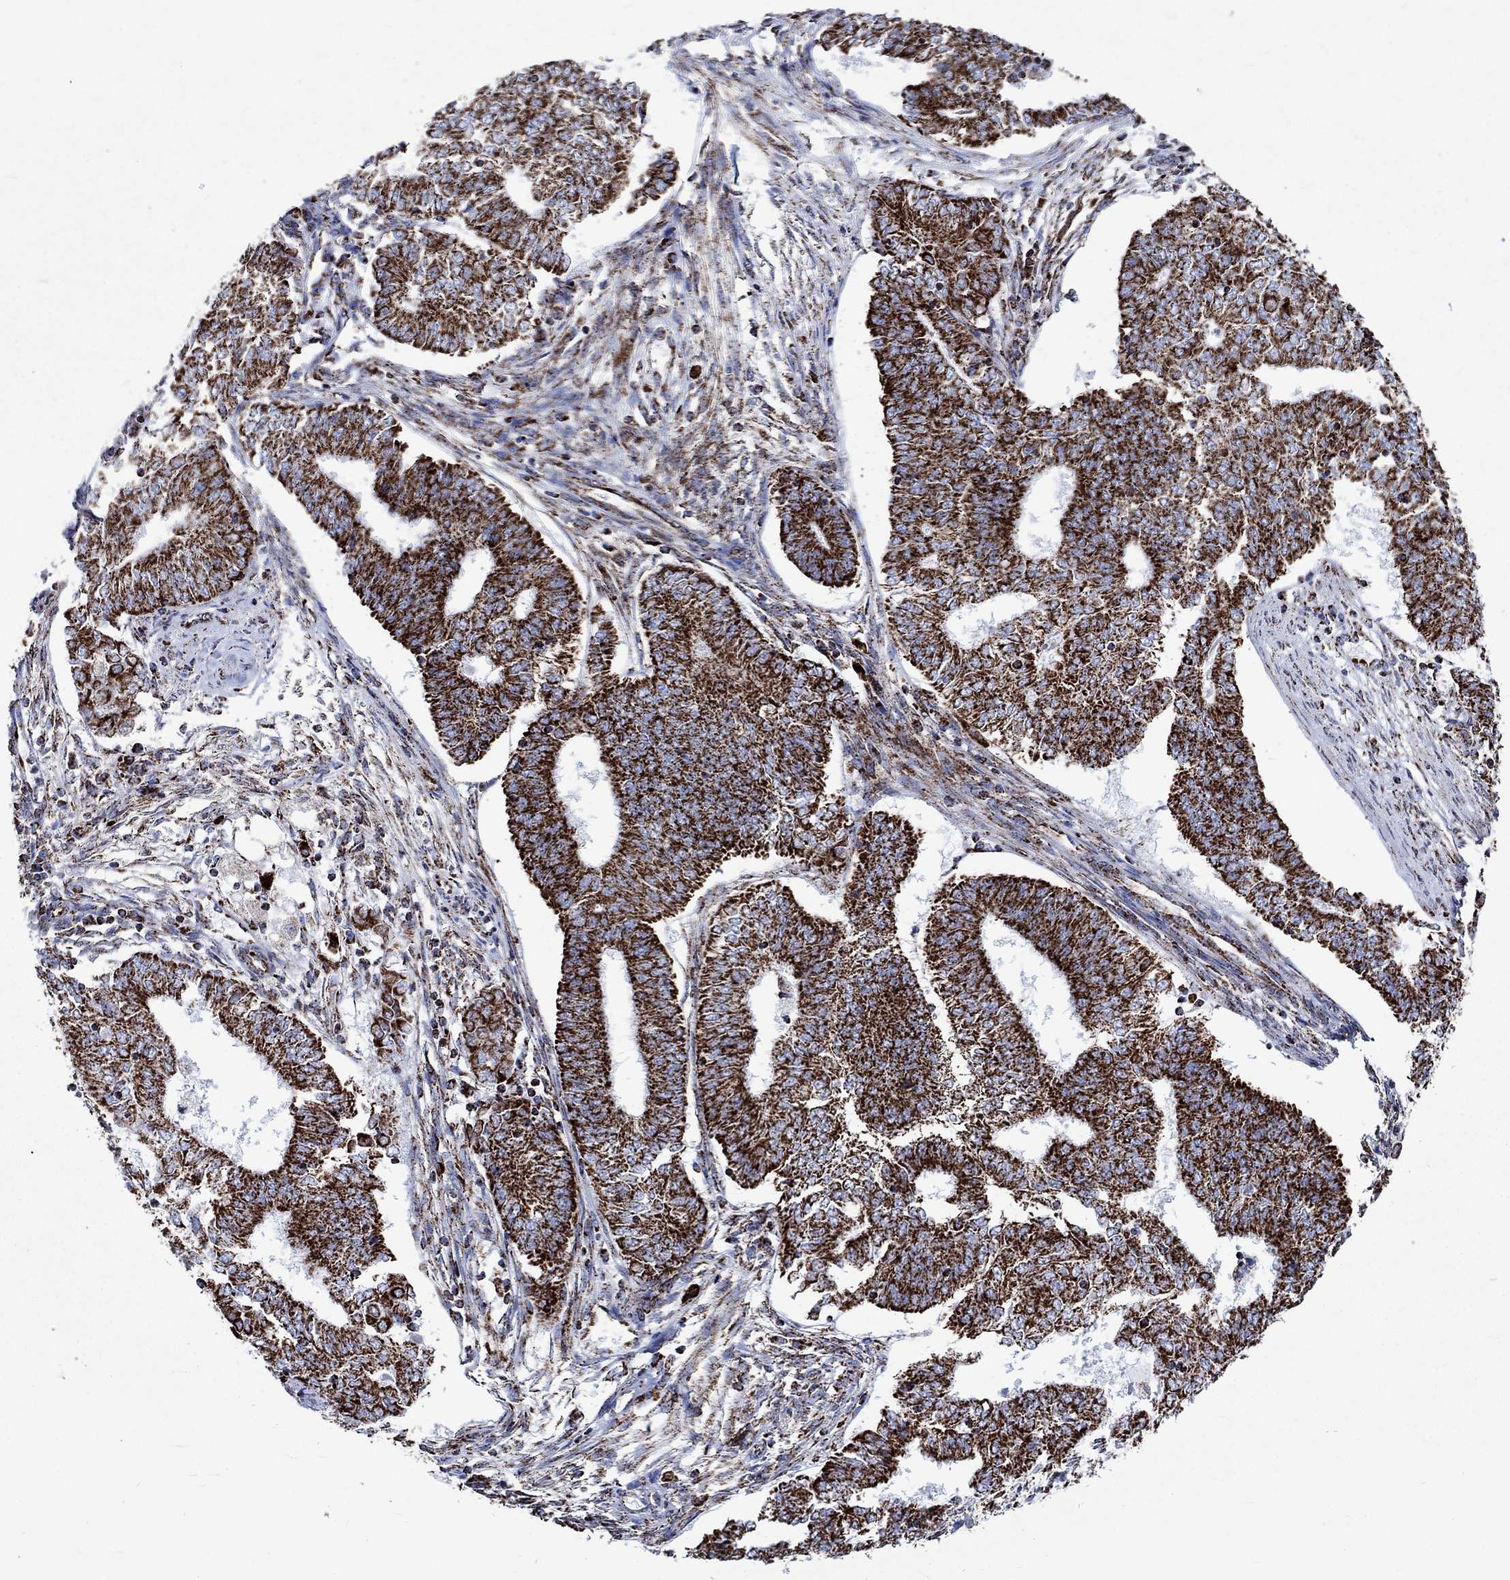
{"staining": {"intensity": "strong", "quantity": ">75%", "location": "cytoplasmic/membranous"}, "tissue": "endometrial cancer", "cell_type": "Tumor cells", "image_type": "cancer", "snomed": [{"axis": "morphology", "description": "Adenocarcinoma, NOS"}, {"axis": "topography", "description": "Endometrium"}], "caption": "This histopathology image shows immunohistochemistry (IHC) staining of endometrial cancer, with high strong cytoplasmic/membranous expression in approximately >75% of tumor cells.", "gene": "RCE1", "patient": {"sex": "female", "age": 62}}